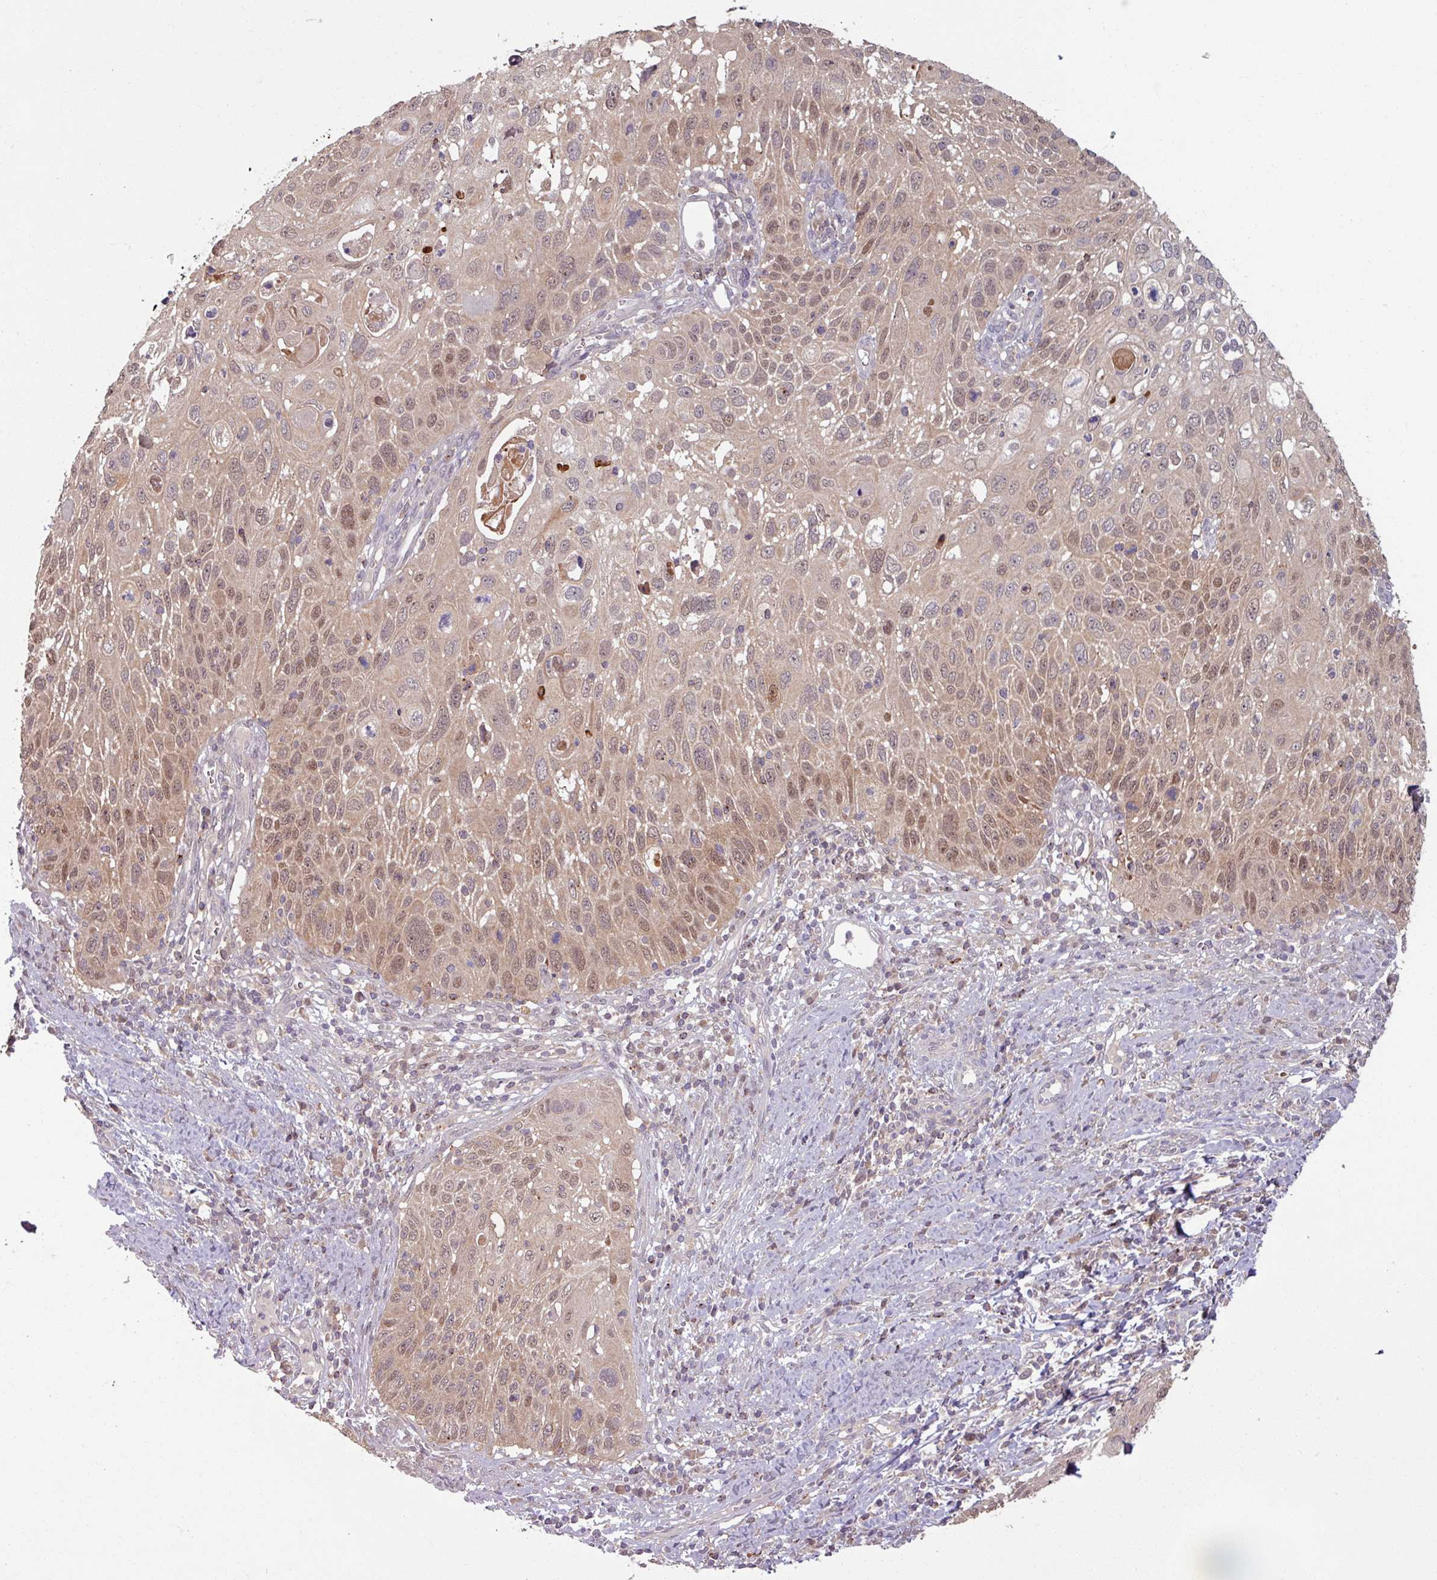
{"staining": {"intensity": "weak", "quantity": ">75%", "location": "cytoplasmic/membranous,nuclear"}, "tissue": "cervical cancer", "cell_type": "Tumor cells", "image_type": "cancer", "snomed": [{"axis": "morphology", "description": "Squamous cell carcinoma, NOS"}, {"axis": "topography", "description": "Cervix"}], "caption": "Immunohistochemistry of cervical cancer (squamous cell carcinoma) shows low levels of weak cytoplasmic/membranous and nuclear positivity in about >75% of tumor cells. (brown staining indicates protein expression, while blue staining denotes nuclei).", "gene": "OR6B1", "patient": {"sex": "female", "age": 70}}